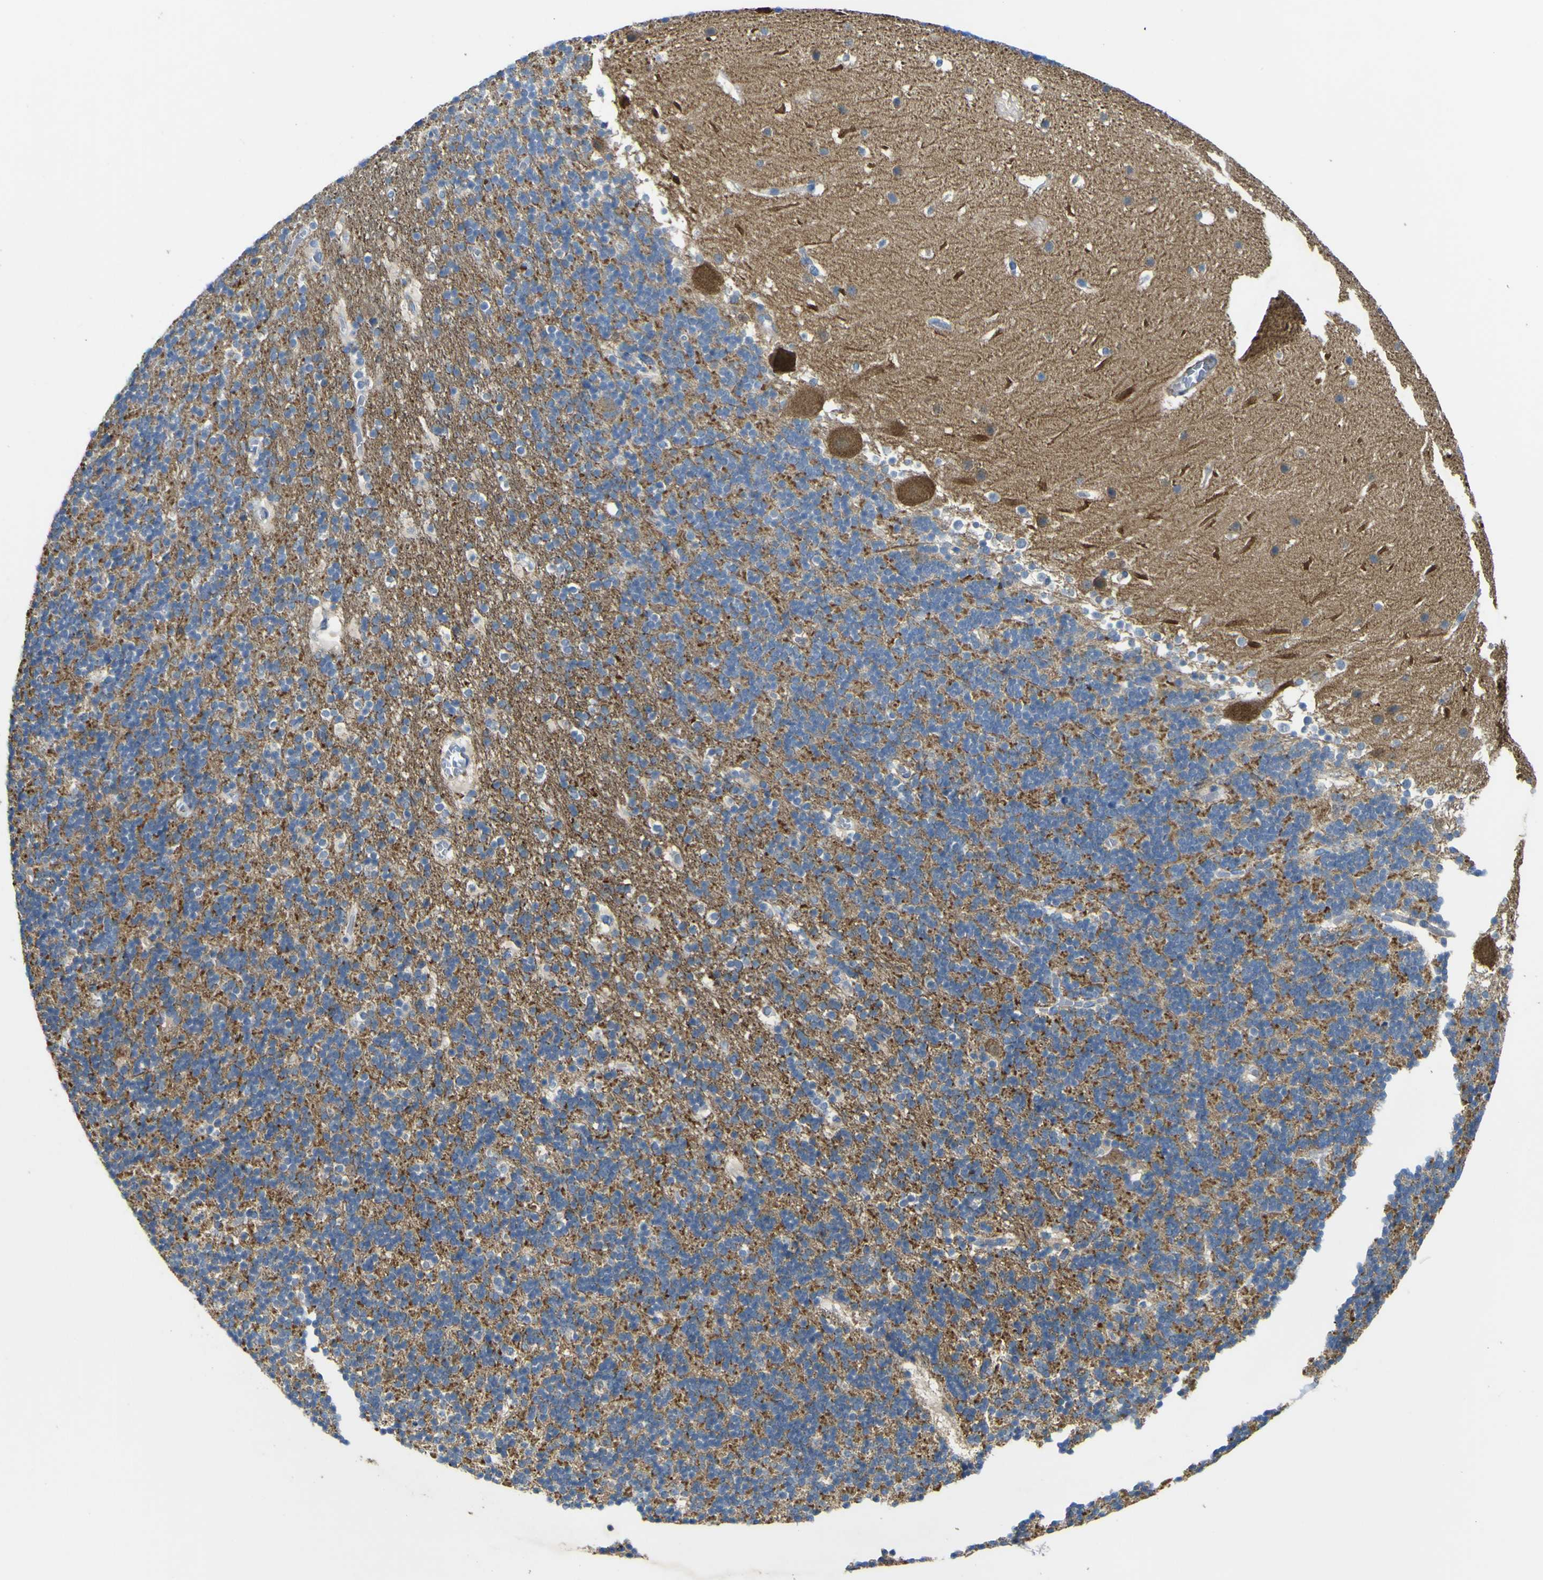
{"staining": {"intensity": "moderate", "quantity": ">75%", "location": "cytoplasmic/membranous"}, "tissue": "cerebellum", "cell_type": "Cells in granular layer", "image_type": "normal", "snomed": [{"axis": "morphology", "description": "Normal tissue, NOS"}, {"axis": "topography", "description": "Cerebellum"}], "caption": "The histopathology image exhibits a brown stain indicating the presence of a protein in the cytoplasmic/membranous of cells in granular layer in cerebellum.", "gene": "ALDH18A1", "patient": {"sex": "male", "age": 45}}